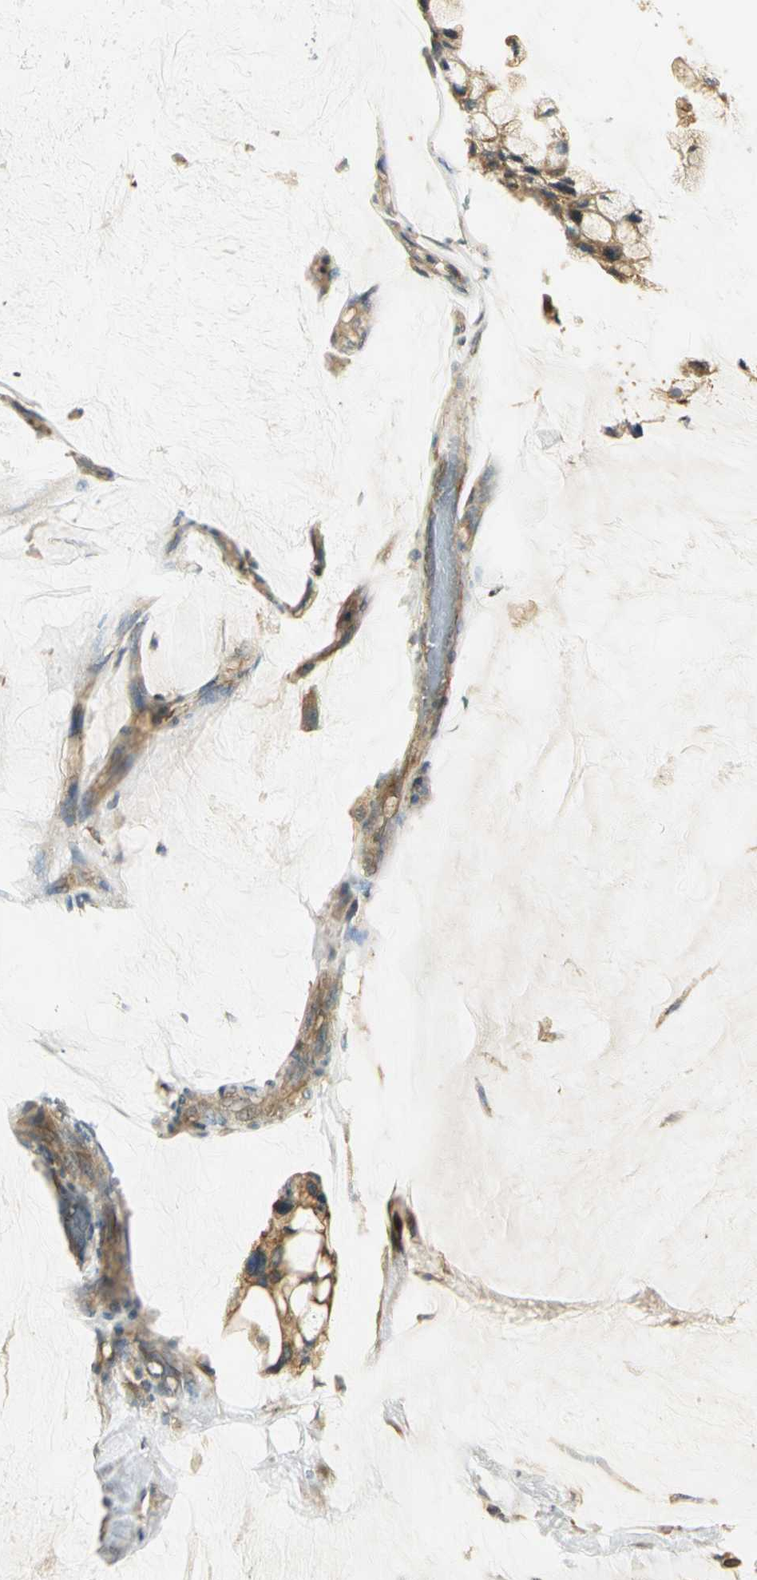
{"staining": {"intensity": "moderate", "quantity": ">75%", "location": "cytoplasmic/membranous"}, "tissue": "ovarian cancer", "cell_type": "Tumor cells", "image_type": "cancer", "snomed": [{"axis": "morphology", "description": "Cystadenocarcinoma, mucinous, NOS"}, {"axis": "topography", "description": "Ovary"}], "caption": "IHC of human ovarian cancer (mucinous cystadenocarcinoma) displays medium levels of moderate cytoplasmic/membranous positivity in approximately >75% of tumor cells. The protein is shown in brown color, while the nuclei are stained blue.", "gene": "RARS1", "patient": {"sex": "female", "age": 39}}